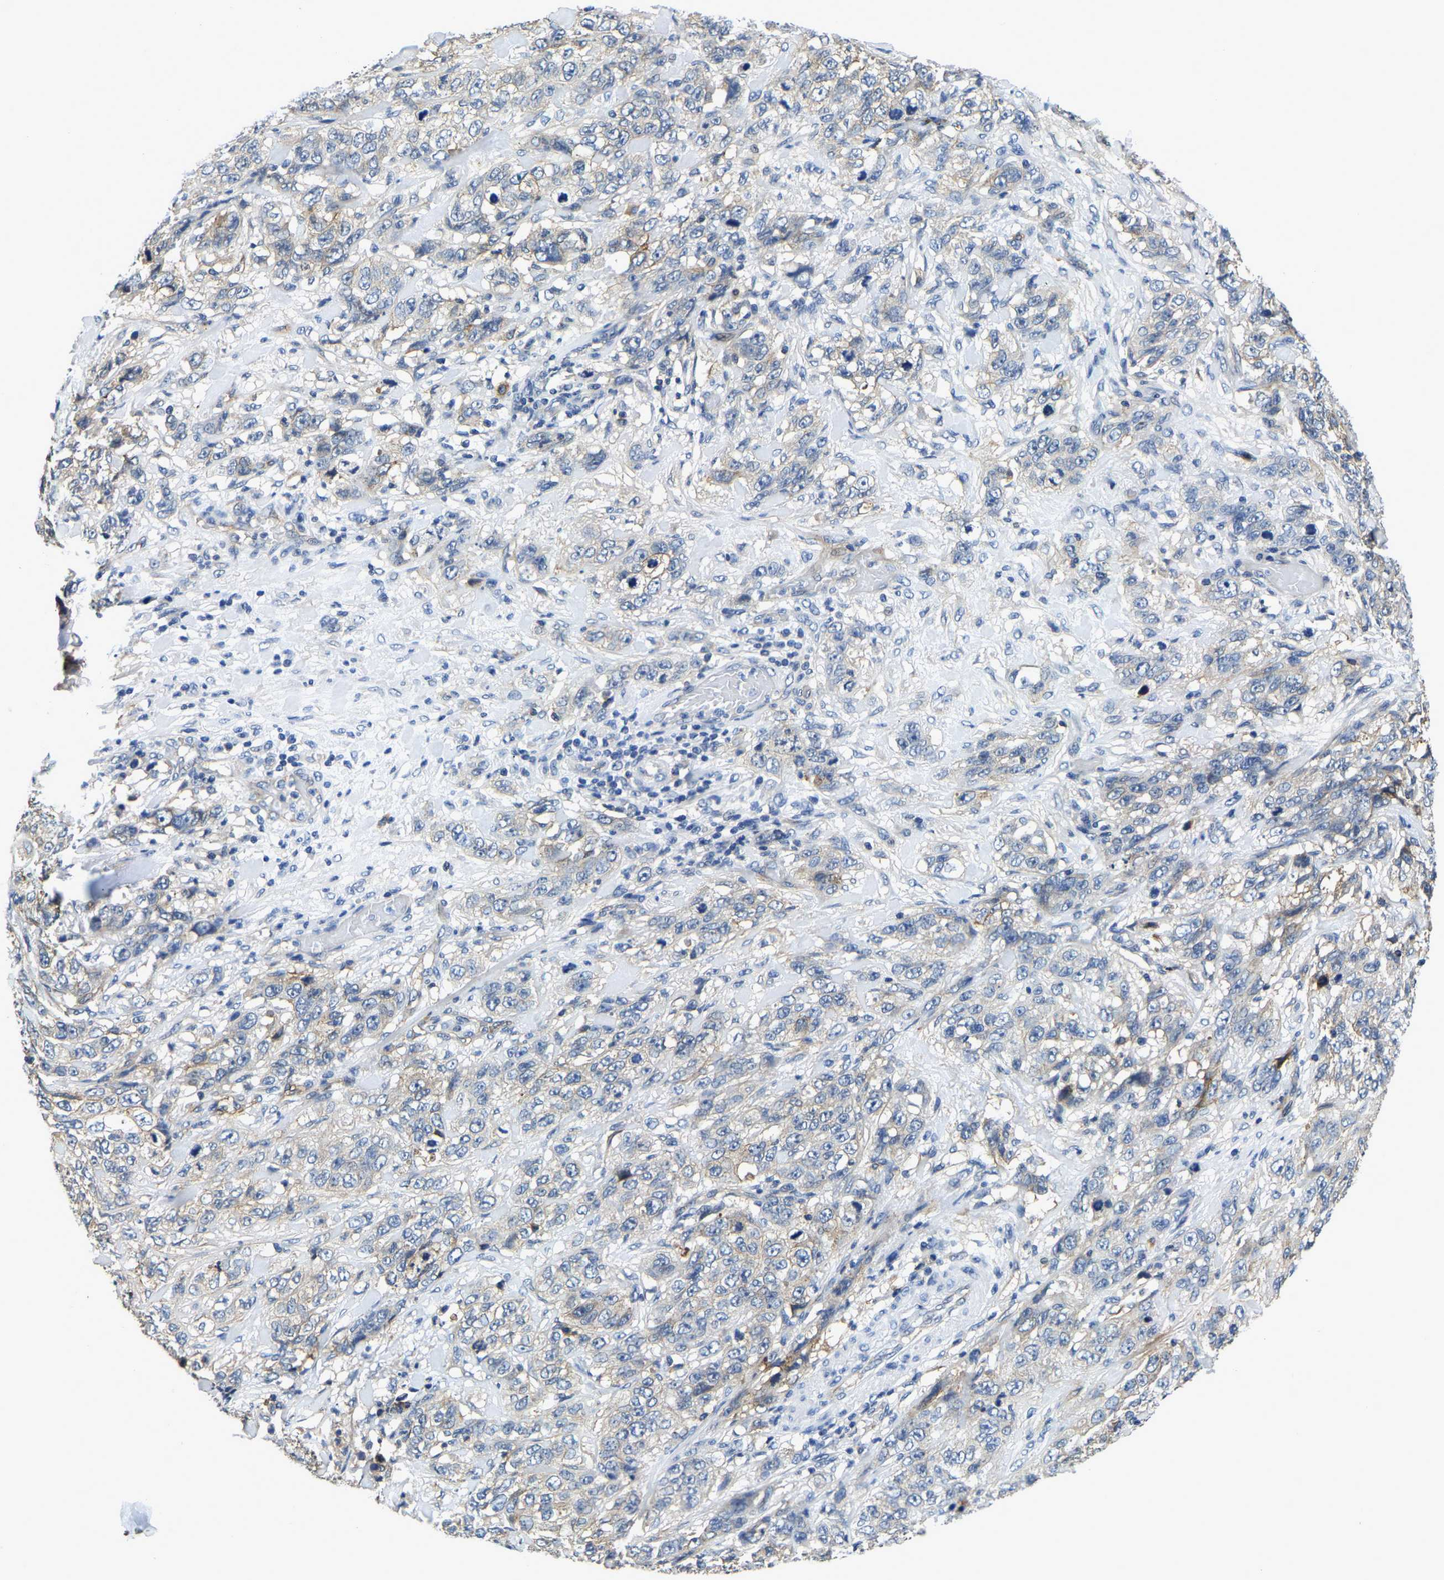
{"staining": {"intensity": "negative", "quantity": "none", "location": "none"}, "tissue": "stomach cancer", "cell_type": "Tumor cells", "image_type": "cancer", "snomed": [{"axis": "morphology", "description": "Adenocarcinoma, NOS"}, {"axis": "topography", "description": "Stomach"}], "caption": "Stomach cancer stained for a protein using immunohistochemistry exhibits no positivity tumor cells.", "gene": "ITGA2", "patient": {"sex": "male", "age": 48}}